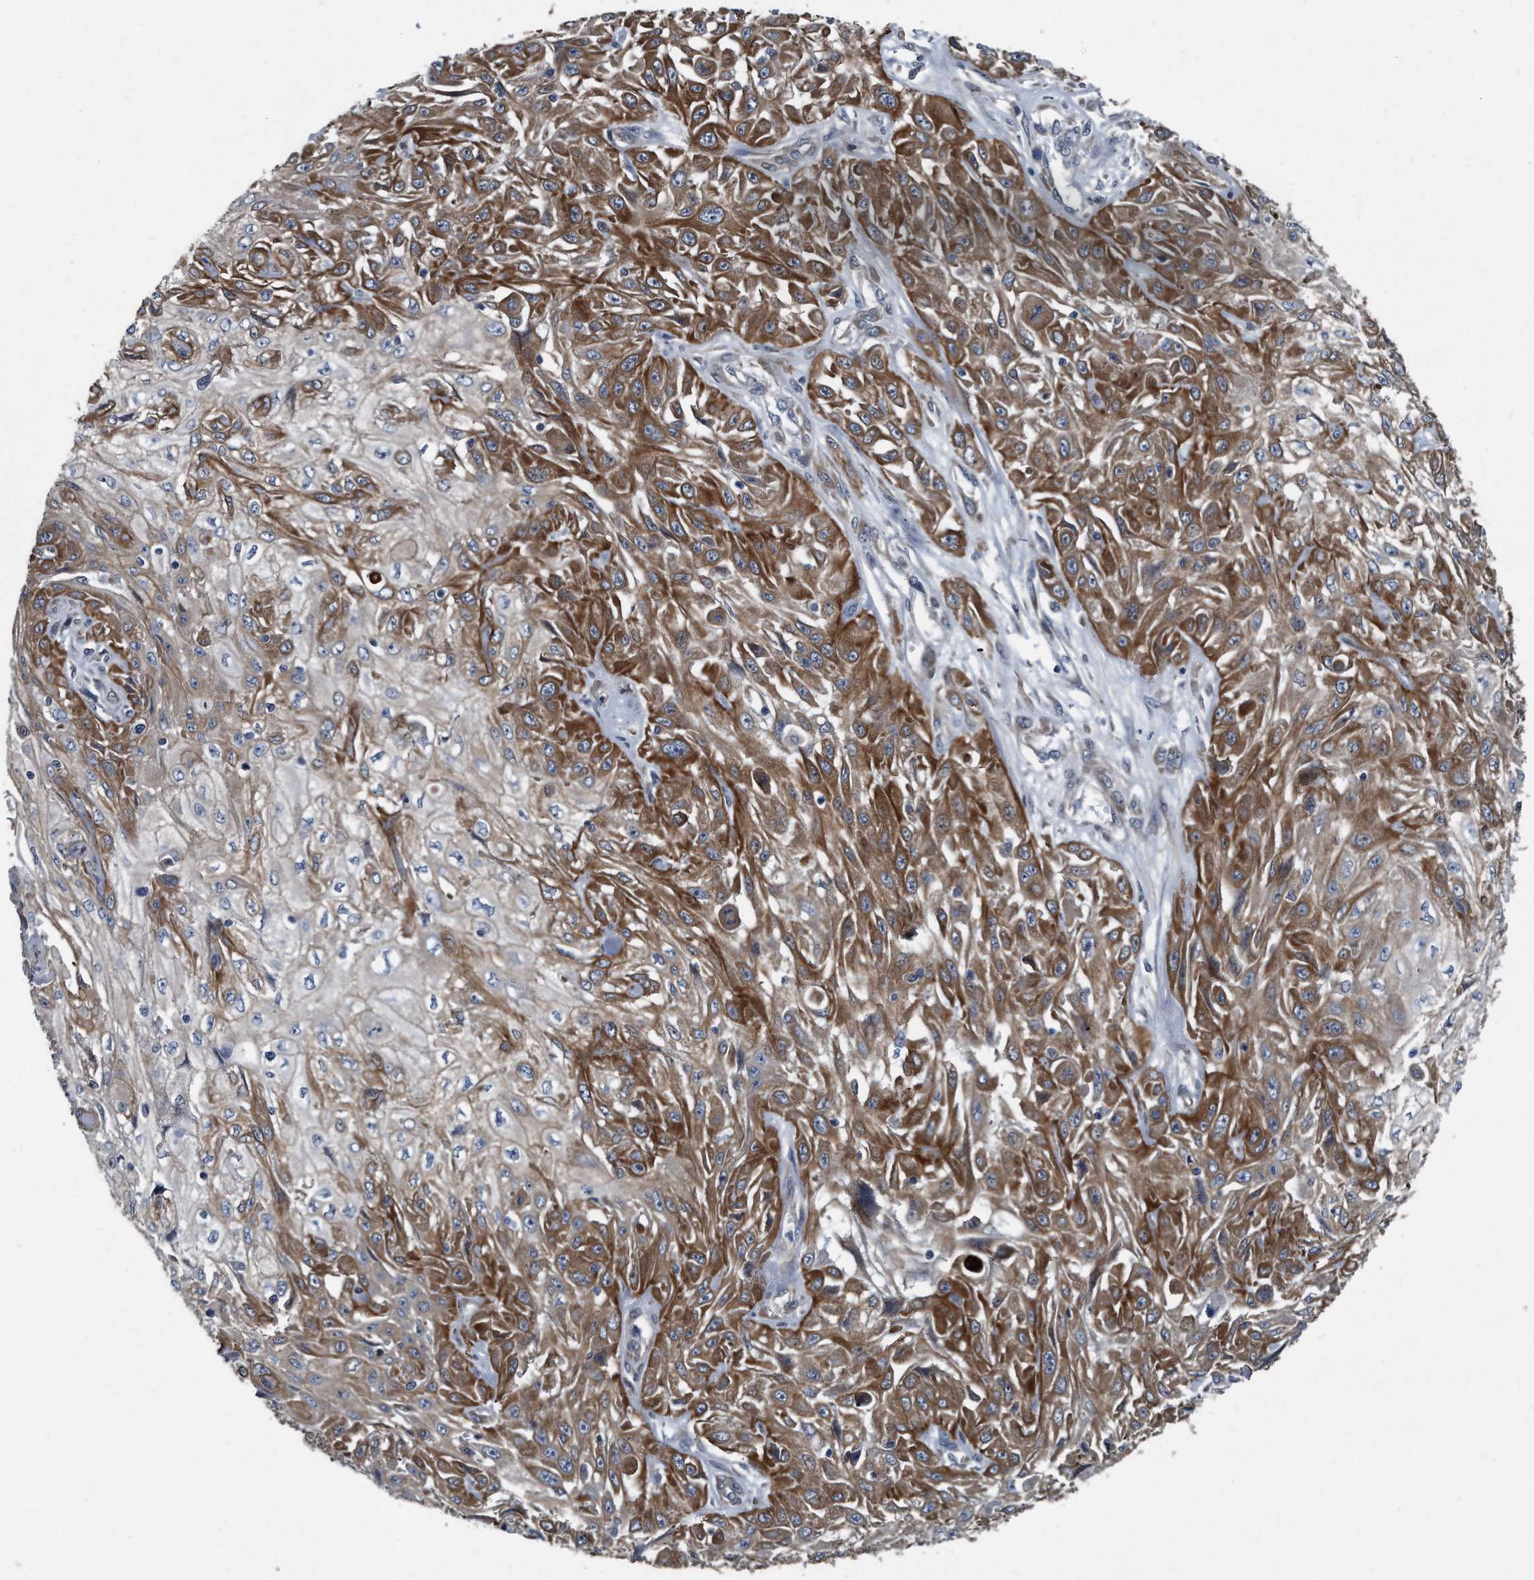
{"staining": {"intensity": "moderate", "quantity": ">75%", "location": "cytoplasmic/membranous"}, "tissue": "skin cancer", "cell_type": "Tumor cells", "image_type": "cancer", "snomed": [{"axis": "morphology", "description": "Squamous cell carcinoma, NOS"}, {"axis": "morphology", "description": "Squamous cell carcinoma, metastatic, NOS"}, {"axis": "topography", "description": "Skin"}, {"axis": "topography", "description": "Lymph node"}], "caption": "Immunohistochemistry micrograph of neoplastic tissue: skin metastatic squamous cell carcinoma stained using immunohistochemistry (IHC) reveals medium levels of moderate protein expression localized specifically in the cytoplasmic/membranous of tumor cells, appearing as a cytoplasmic/membranous brown color.", "gene": "PLEC", "patient": {"sex": "male", "age": 75}}